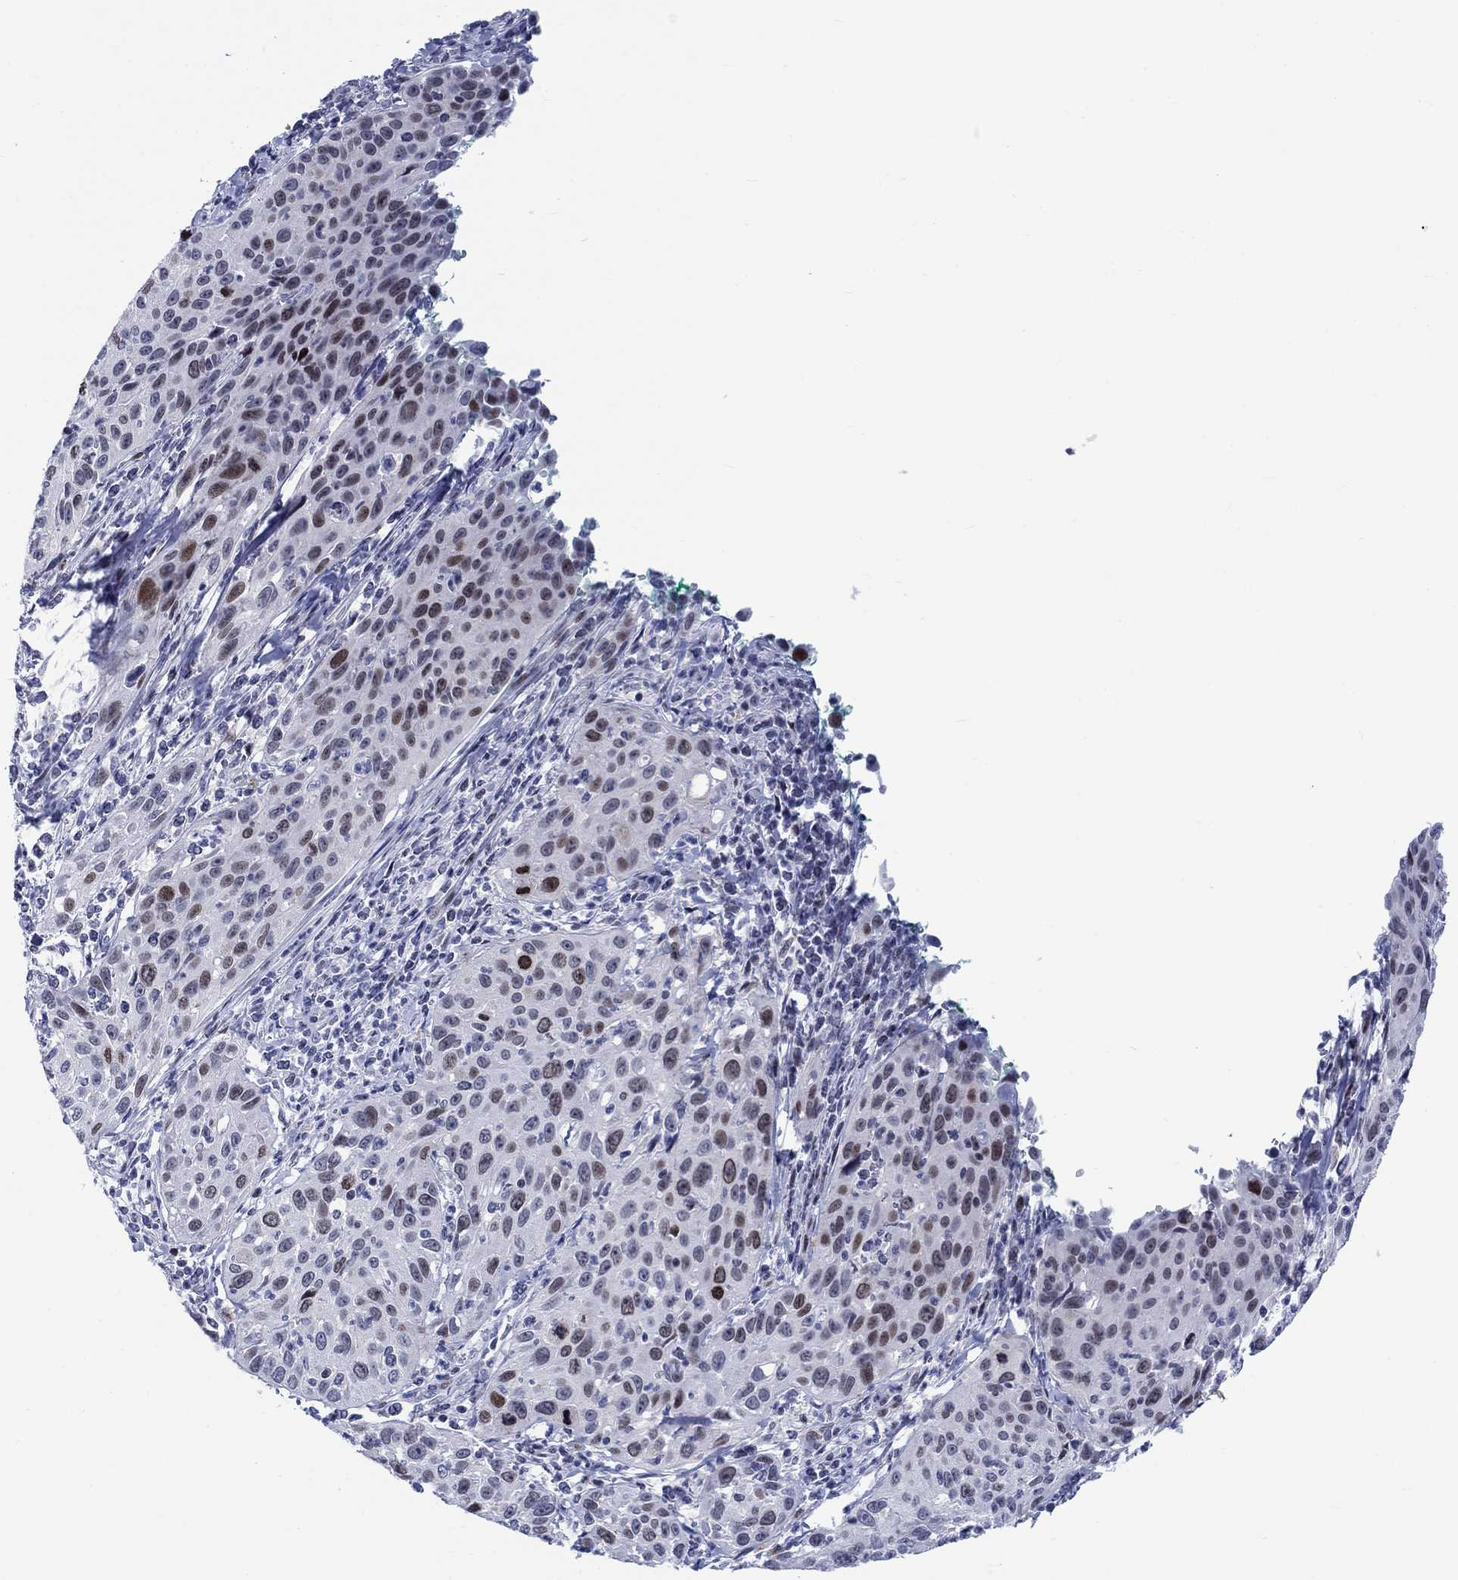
{"staining": {"intensity": "strong", "quantity": "<25%", "location": "nuclear"}, "tissue": "cervical cancer", "cell_type": "Tumor cells", "image_type": "cancer", "snomed": [{"axis": "morphology", "description": "Squamous cell carcinoma, NOS"}, {"axis": "topography", "description": "Cervix"}], "caption": "A brown stain labels strong nuclear positivity of a protein in cervical squamous cell carcinoma tumor cells. The staining was performed using DAB, with brown indicating positive protein expression. Nuclei are stained blue with hematoxylin.", "gene": "CDCA2", "patient": {"sex": "female", "age": 26}}